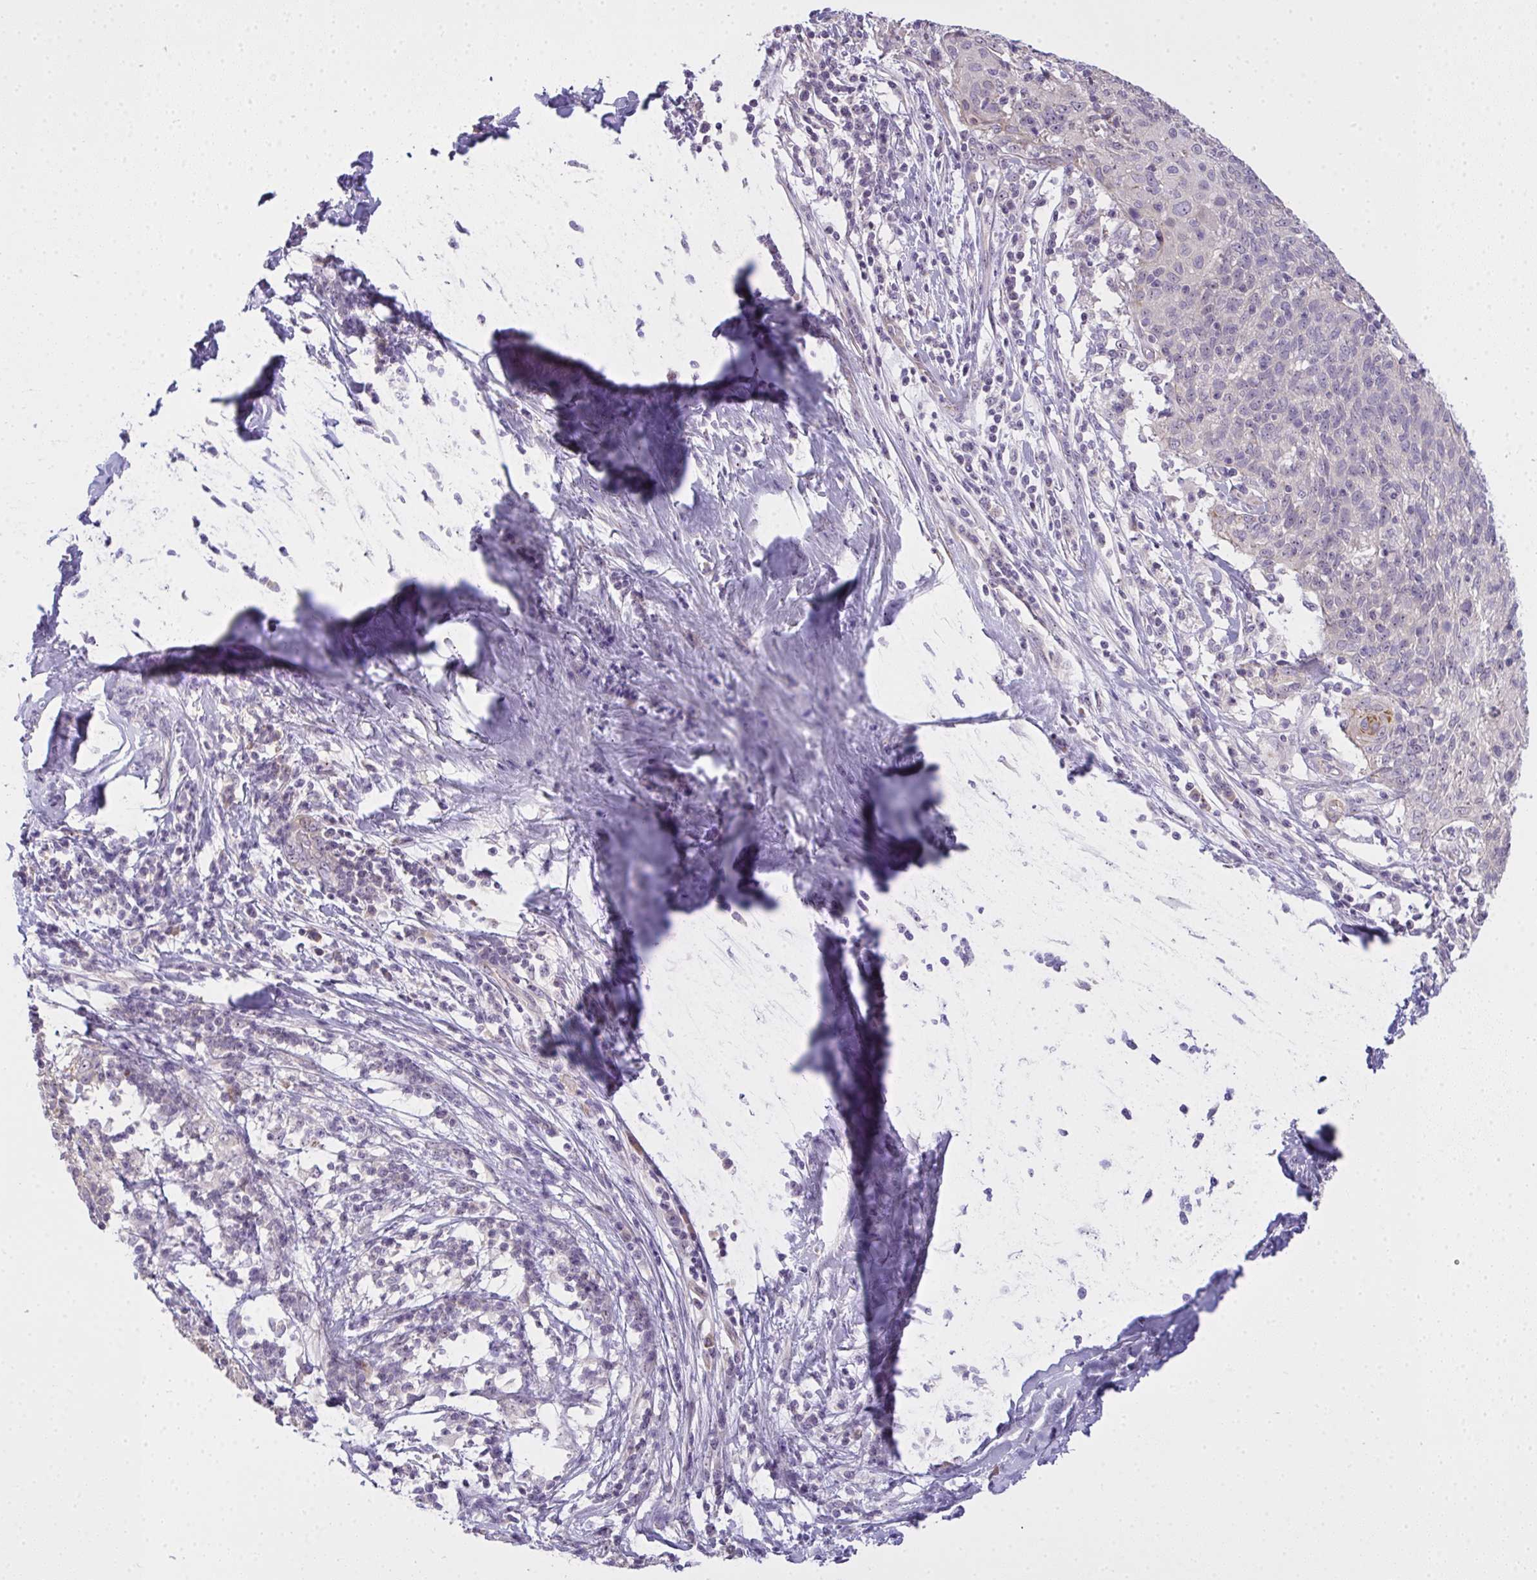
{"staining": {"intensity": "negative", "quantity": "none", "location": "none"}, "tissue": "cervical cancer", "cell_type": "Tumor cells", "image_type": "cancer", "snomed": [{"axis": "morphology", "description": "Squamous cell carcinoma, NOS"}, {"axis": "topography", "description": "Cervix"}], "caption": "Immunohistochemistry photomicrograph of cervical squamous cell carcinoma stained for a protein (brown), which exhibits no positivity in tumor cells.", "gene": "NT5C1A", "patient": {"sex": "female", "age": 52}}